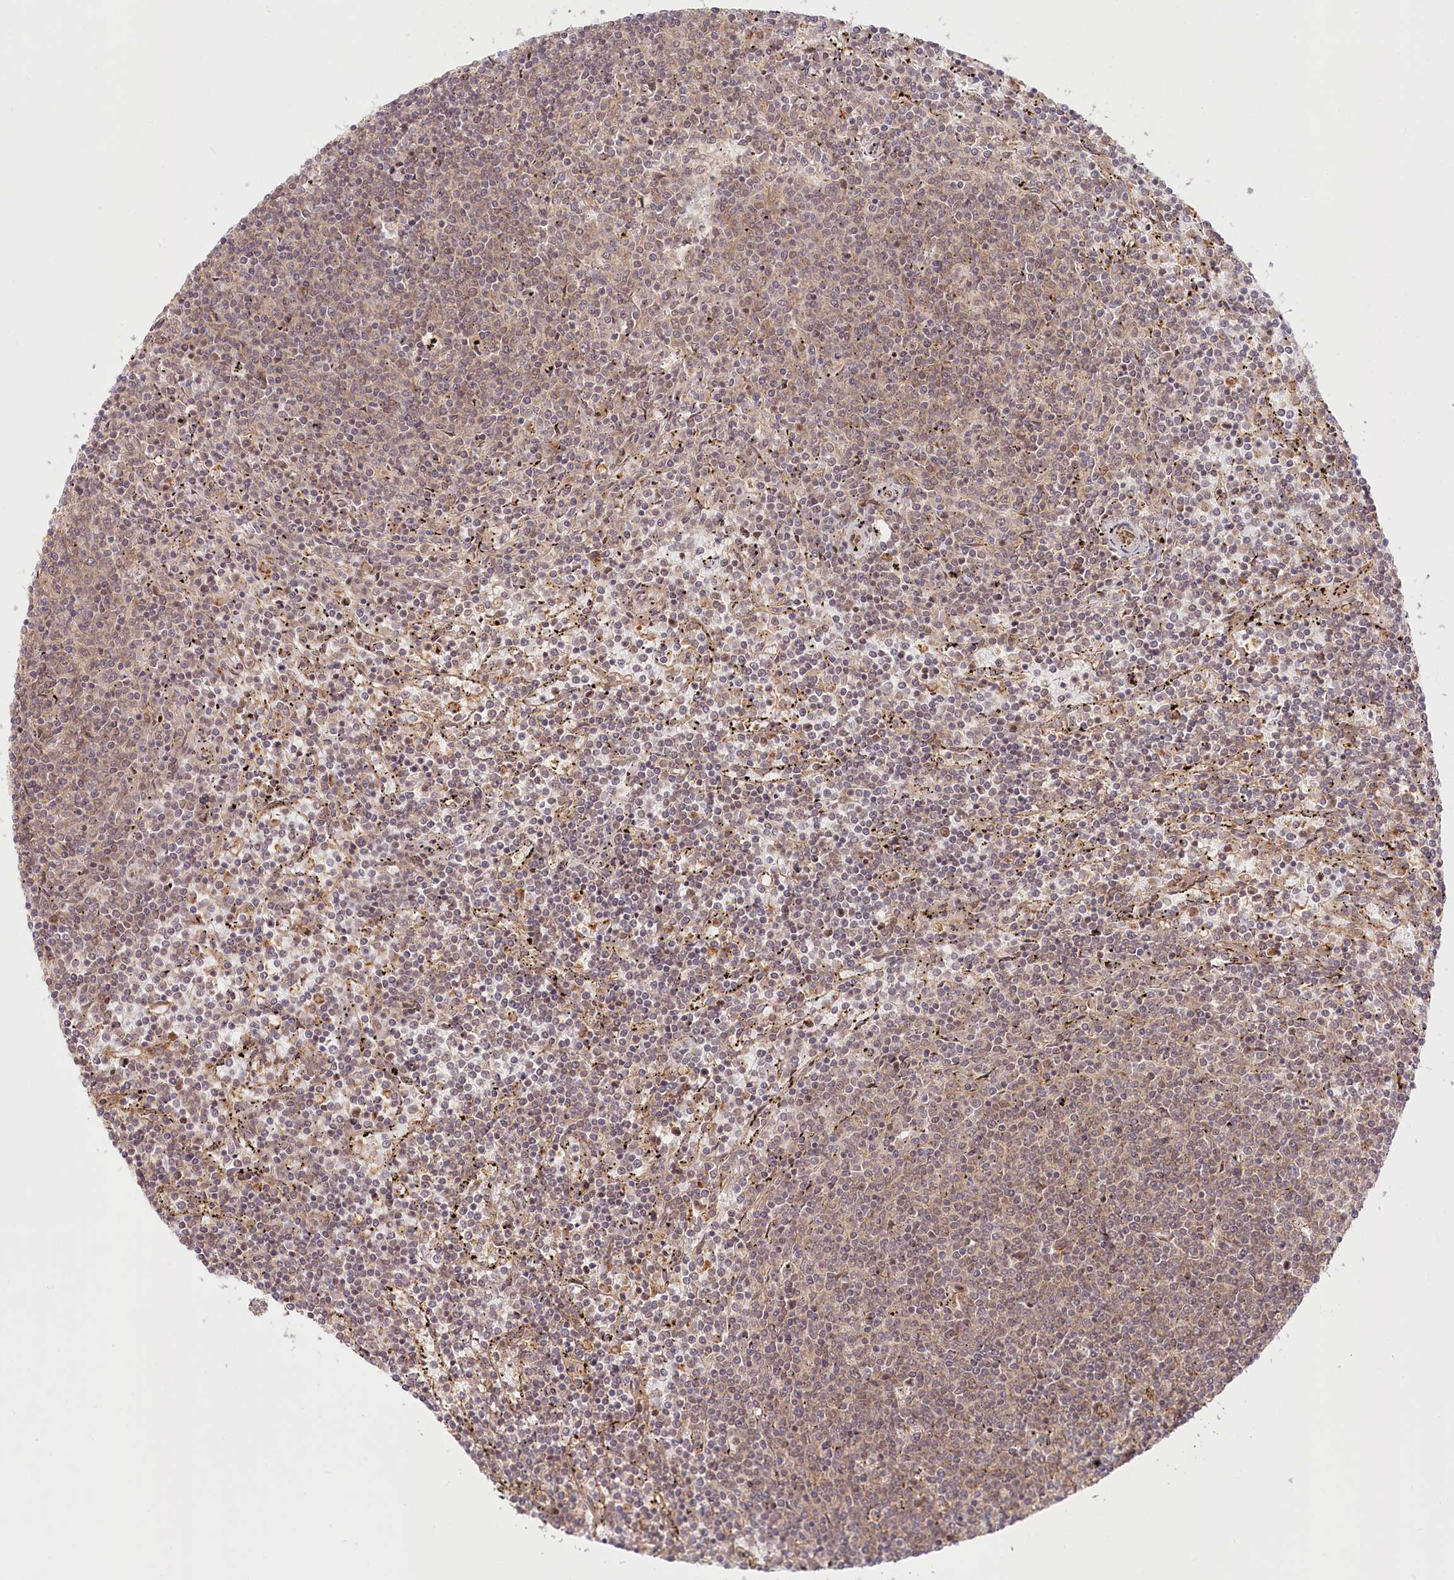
{"staining": {"intensity": "negative", "quantity": "none", "location": "none"}, "tissue": "lymphoma", "cell_type": "Tumor cells", "image_type": "cancer", "snomed": [{"axis": "morphology", "description": "Malignant lymphoma, non-Hodgkin's type, Low grade"}, {"axis": "topography", "description": "Spleen"}], "caption": "Immunohistochemistry micrograph of neoplastic tissue: human lymphoma stained with DAB (3,3'-diaminobenzidine) shows no significant protein staining in tumor cells.", "gene": "CEP70", "patient": {"sex": "female", "age": 50}}